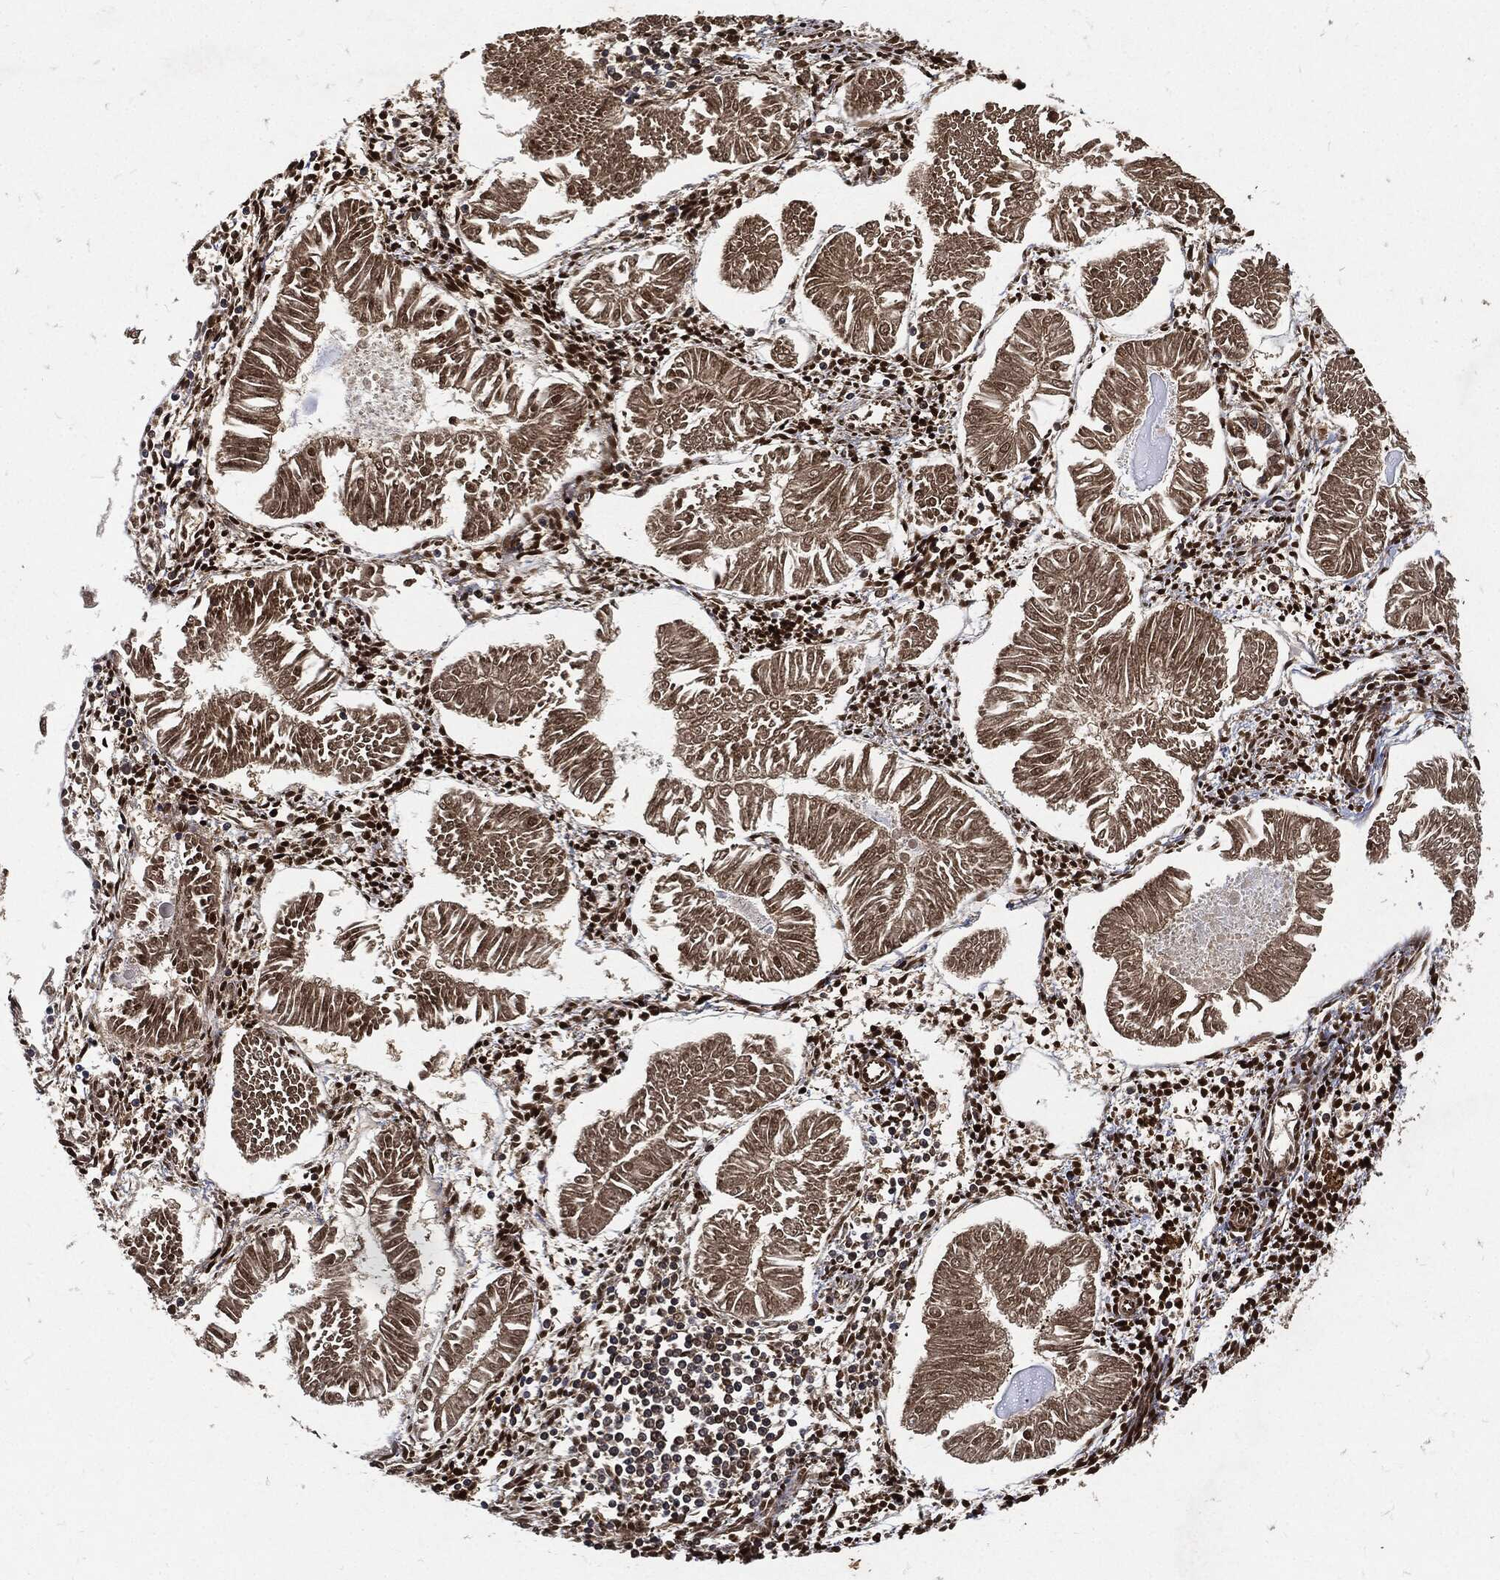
{"staining": {"intensity": "moderate", "quantity": ">75%", "location": "cytoplasmic/membranous"}, "tissue": "endometrial cancer", "cell_type": "Tumor cells", "image_type": "cancer", "snomed": [{"axis": "morphology", "description": "Adenocarcinoma, NOS"}, {"axis": "topography", "description": "Endometrium"}], "caption": "Immunohistochemistry micrograph of human endometrial cancer (adenocarcinoma) stained for a protein (brown), which displays medium levels of moderate cytoplasmic/membranous expression in about >75% of tumor cells.", "gene": "ZNF226", "patient": {"sex": "female", "age": 53}}